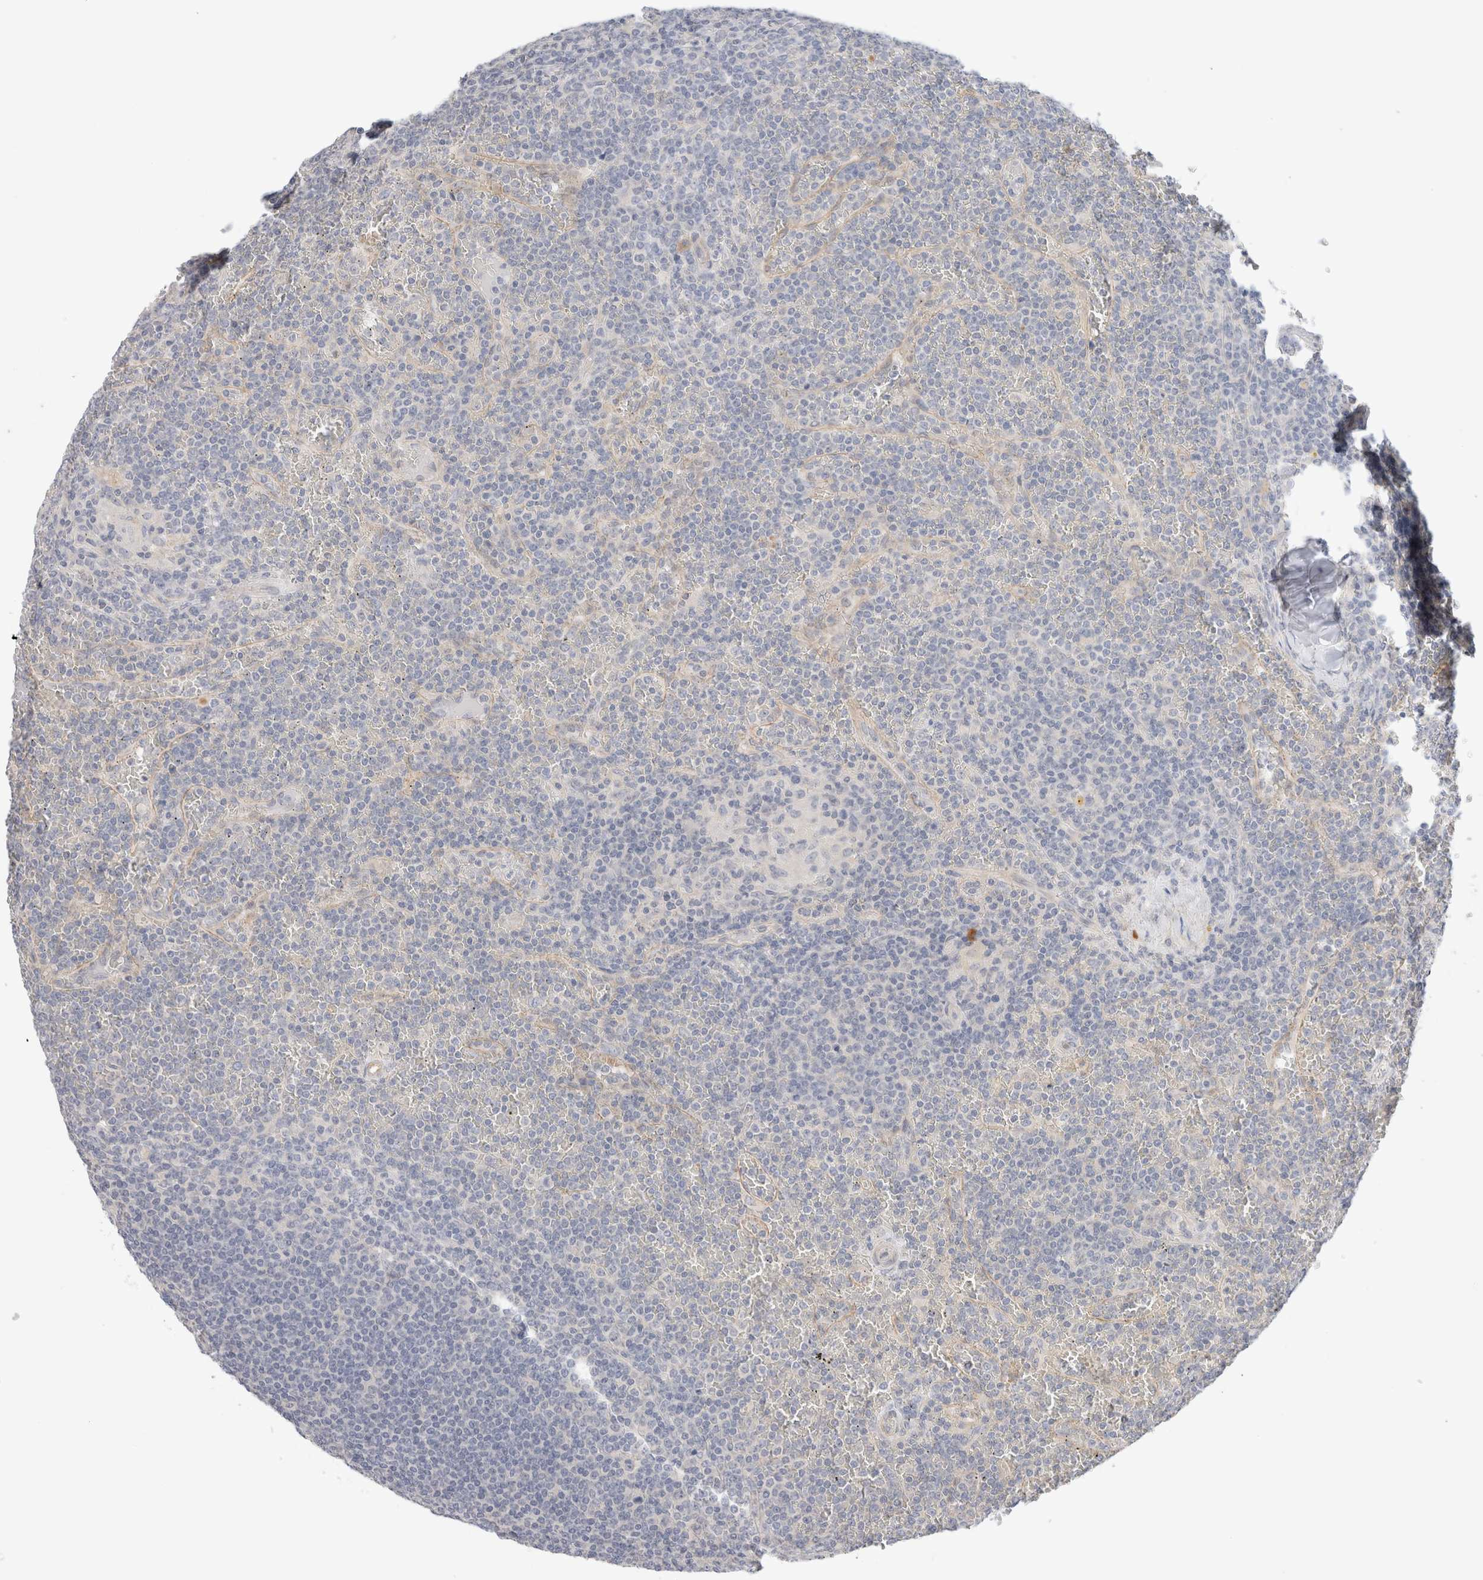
{"staining": {"intensity": "negative", "quantity": "none", "location": "none"}, "tissue": "lymphoma", "cell_type": "Tumor cells", "image_type": "cancer", "snomed": [{"axis": "morphology", "description": "Malignant lymphoma, non-Hodgkin's type, Low grade"}, {"axis": "topography", "description": "Spleen"}], "caption": "Immunohistochemical staining of malignant lymphoma, non-Hodgkin's type (low-grade) exhibits no significant expression in tumor cells.", "gene": "SPRTN", "patient": {"sex": "female", "age": 19}}